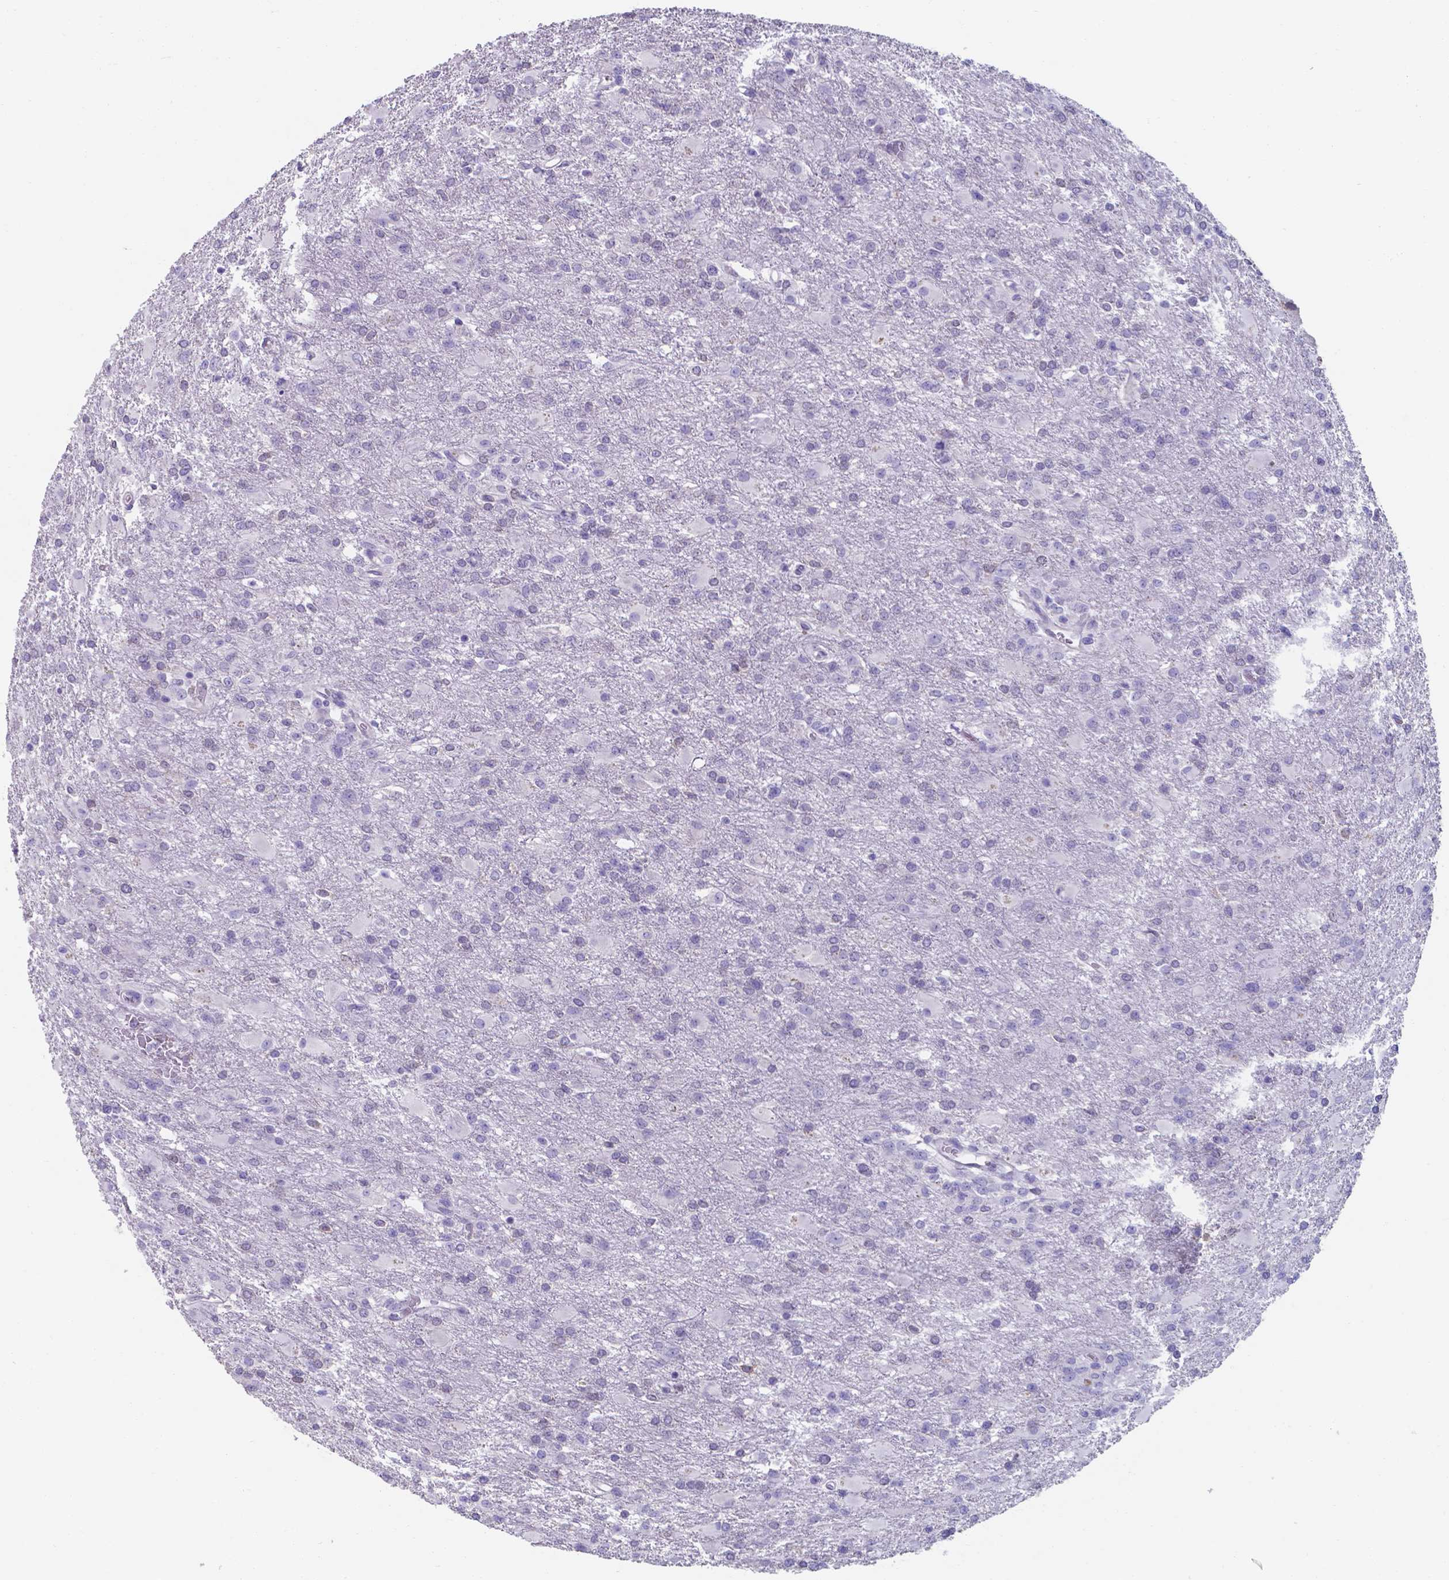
{"staining": {"intensity": "negative", "quantity": "none", "location": "none"}, "tissue": "glioma", "cell_type": "Tumor cells", "image_type": "cancer", "snomed": [{"axis": "morphology", "description": "Glioma, malignant, High grade"}, {"axis": "topography", "description": "Brain"}], "caption": "Immunohistochemistry (IHC) of high-grade glioma (malignant) shows no positivity in tumor cells.", "gene": "UBE2J1", "patient": {"sex": "male", "age": 68}}